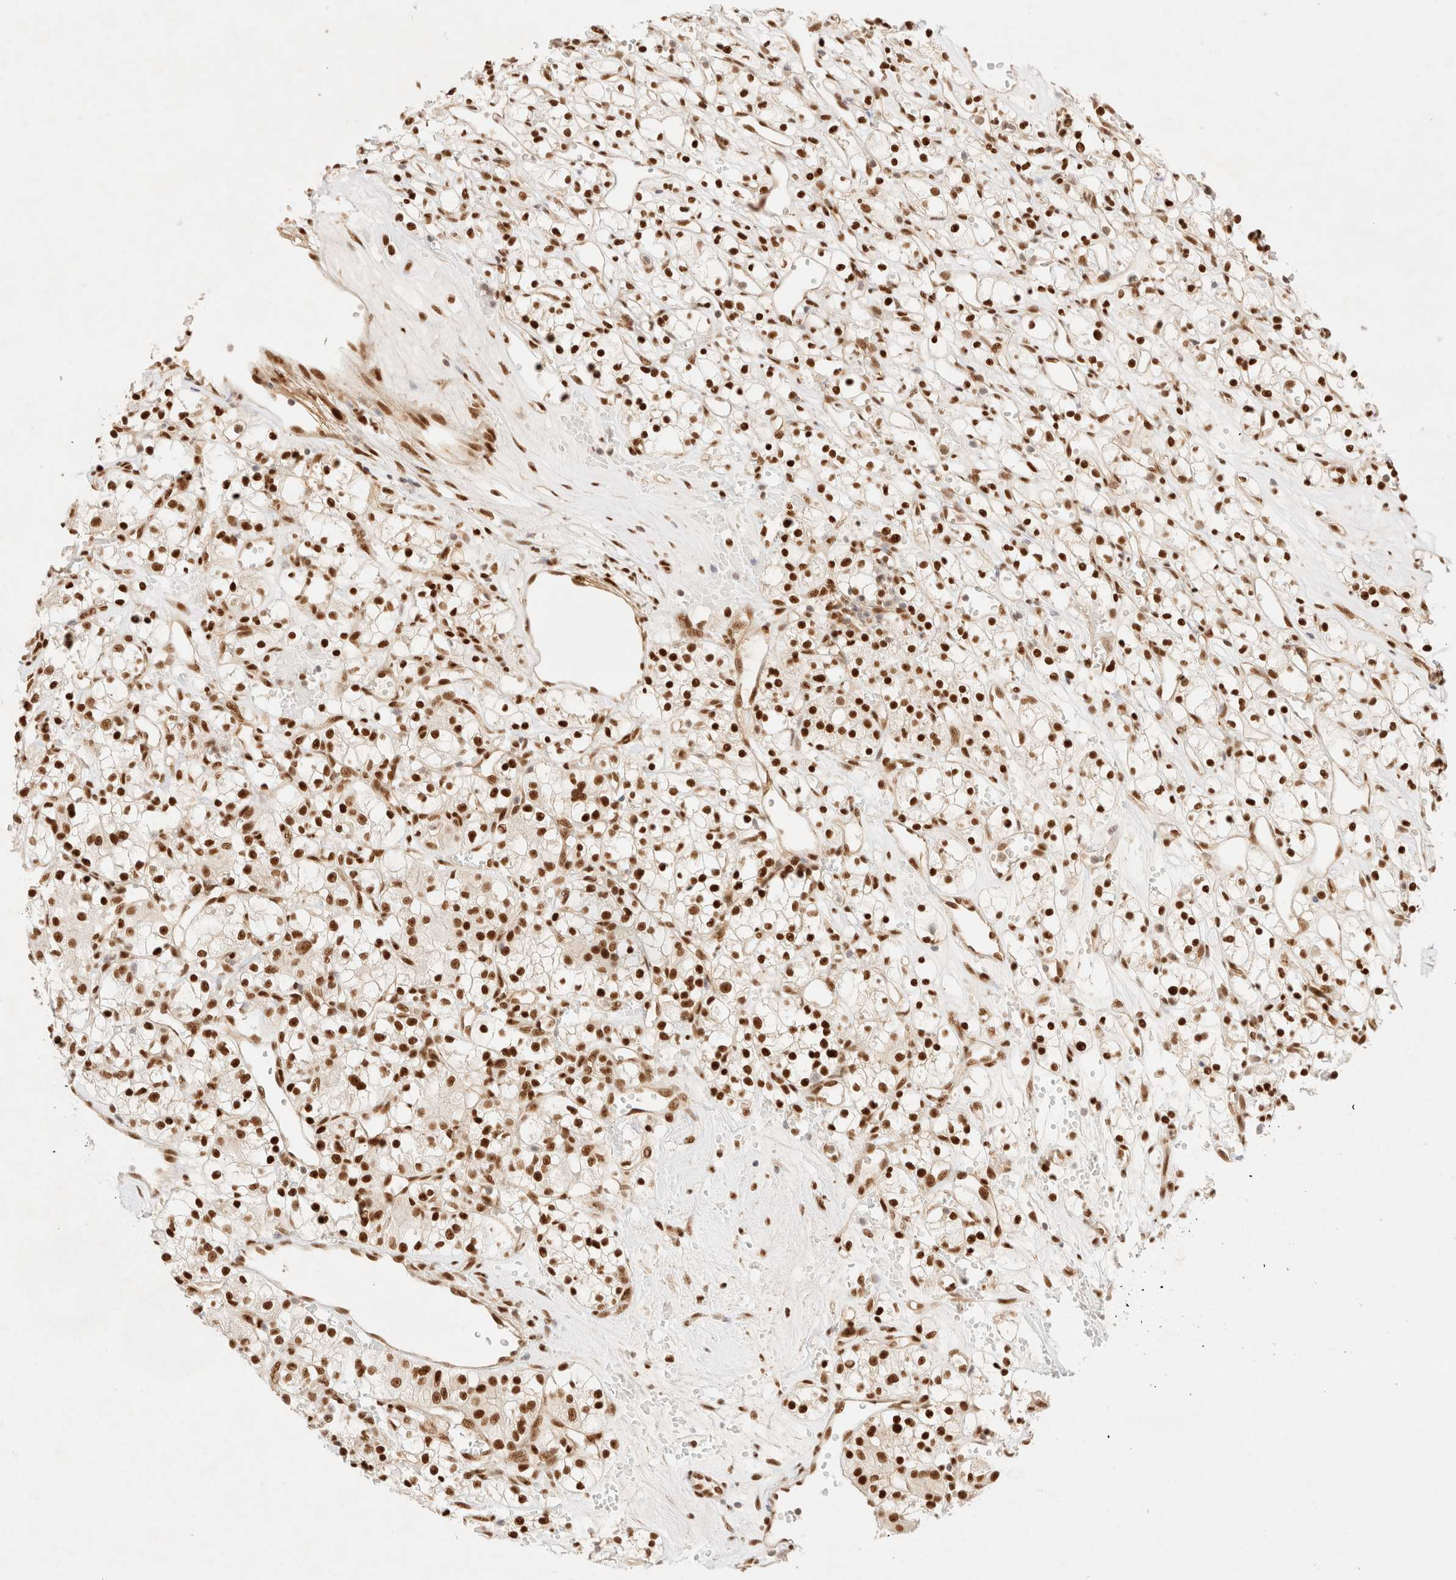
{"staining": {"intensity": "strong", "quantity": ">75%", "location": "nuclear"}, "tissue": "renal cancer", "cell_type": "Tumor cells", "image_type": "cancer", "snomed": [{"axis": "morphology", "description": "Adenocarcinoma, NOS"}, {"axis": "topography", "description": "Kidney"}], "caption": "Immunohistochemistry photomicrograph of neoplastic tissue: renal adenocarcinoma stained using IHC displays high levels of strong protein expression localized specifically in the nuclear of tumor cells, appearing as a nuclear brown color.", "gene": "ZNF768", "patient": {"sex": "female", "age": 59}}